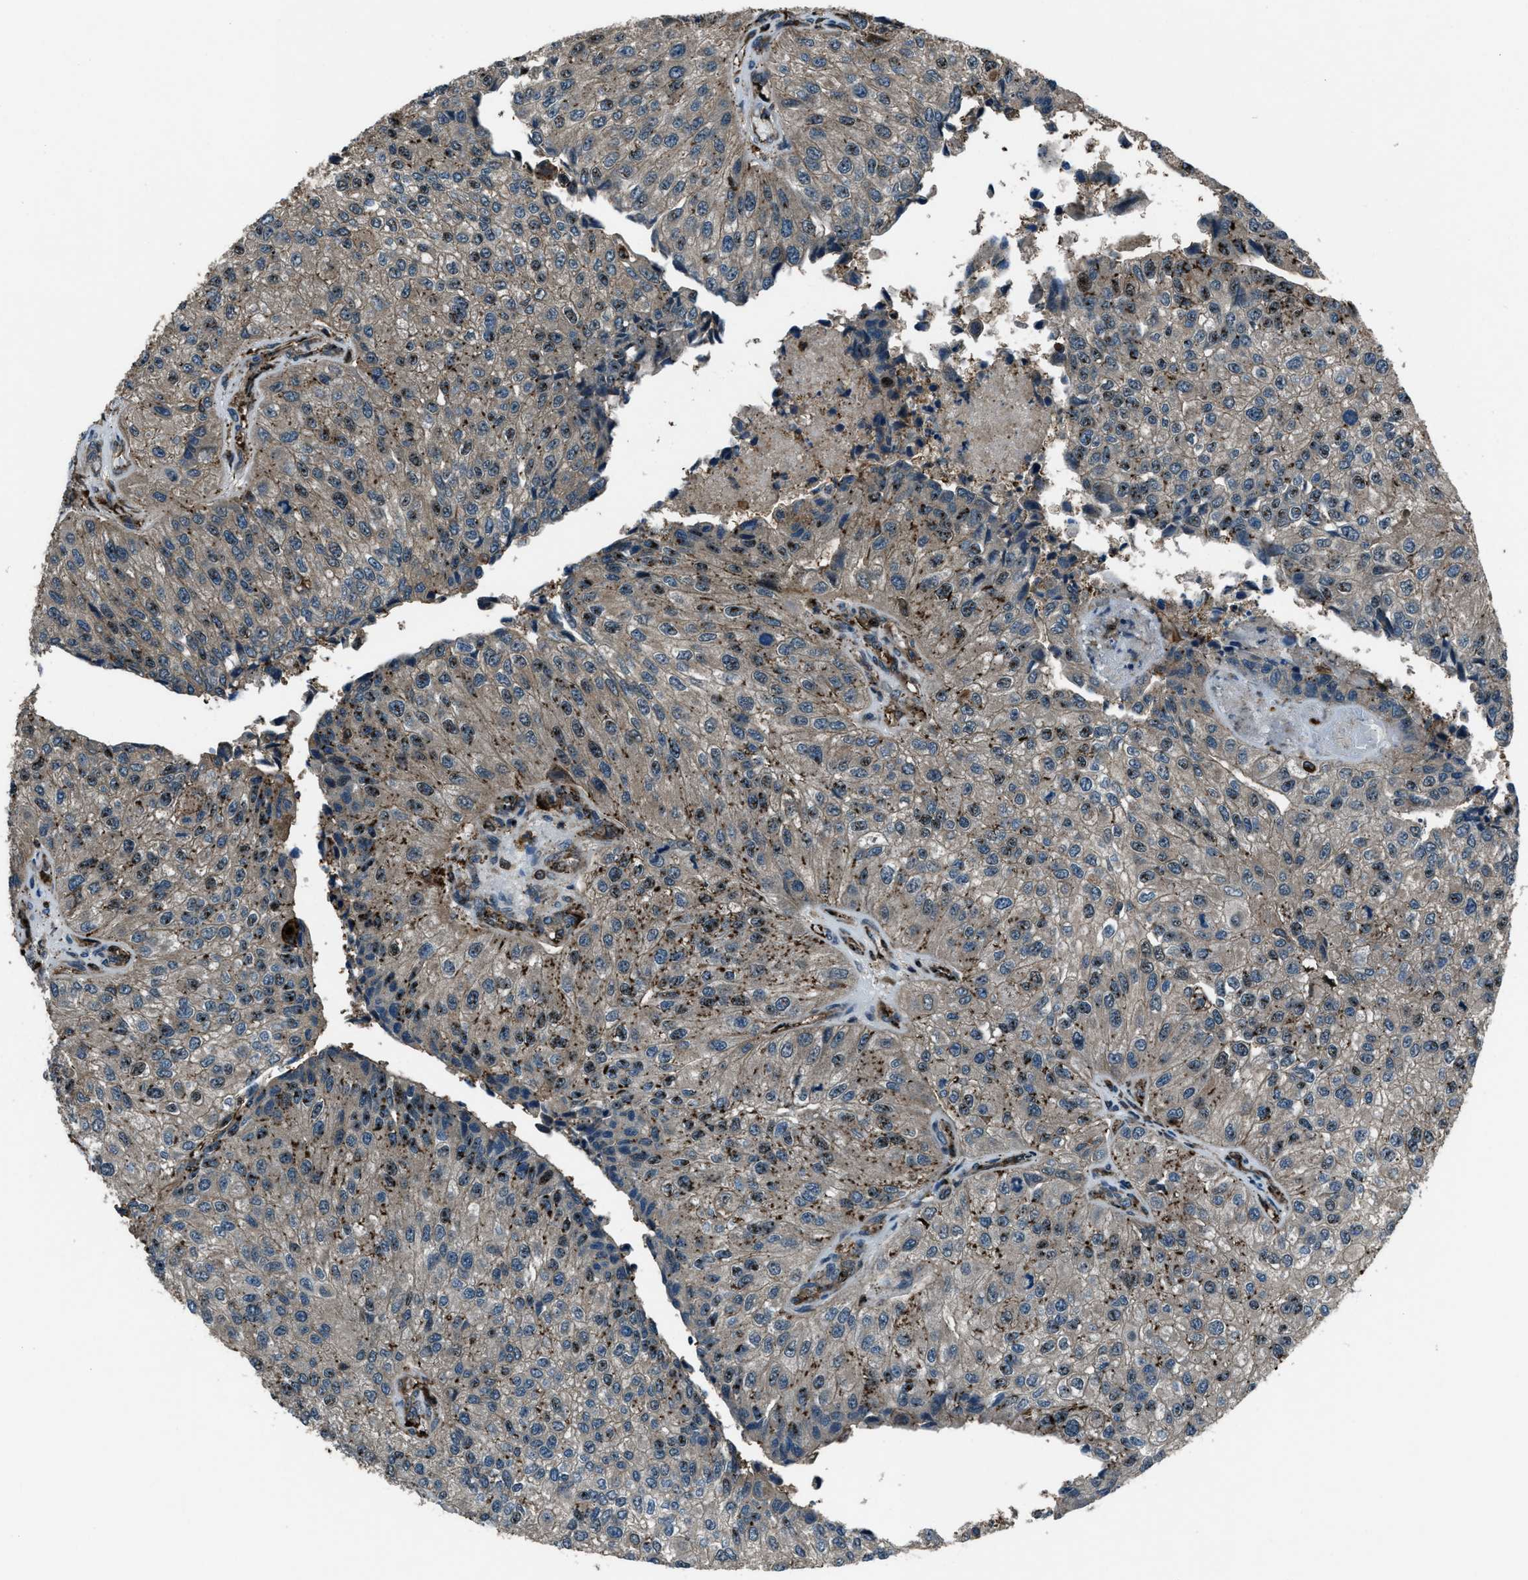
{"staining": {"intensity": "weak", "quantity": "25%-75%", "location": "cytoplasmic/membranous"}, "tissue": "urothelial cancer", "cell_type": "Tumor cells", "image_type": "cancer", "snomed": [{"axis": "morphology", "description": "Urothelial carcinoma, High grade"}, {"axis": "topography", "description": "Kidney"}, {"axis": "topography", "description": "Urinary bladder"}], "caption": "Immunohistochemical staining of human urothelial cancer demonstrates low levels of weak cytoplasmic/membranous expression in approximately 25%-75% of tumor cells.", "gene": "SNX30", "patient": {"sex": "male", "age": 77}}